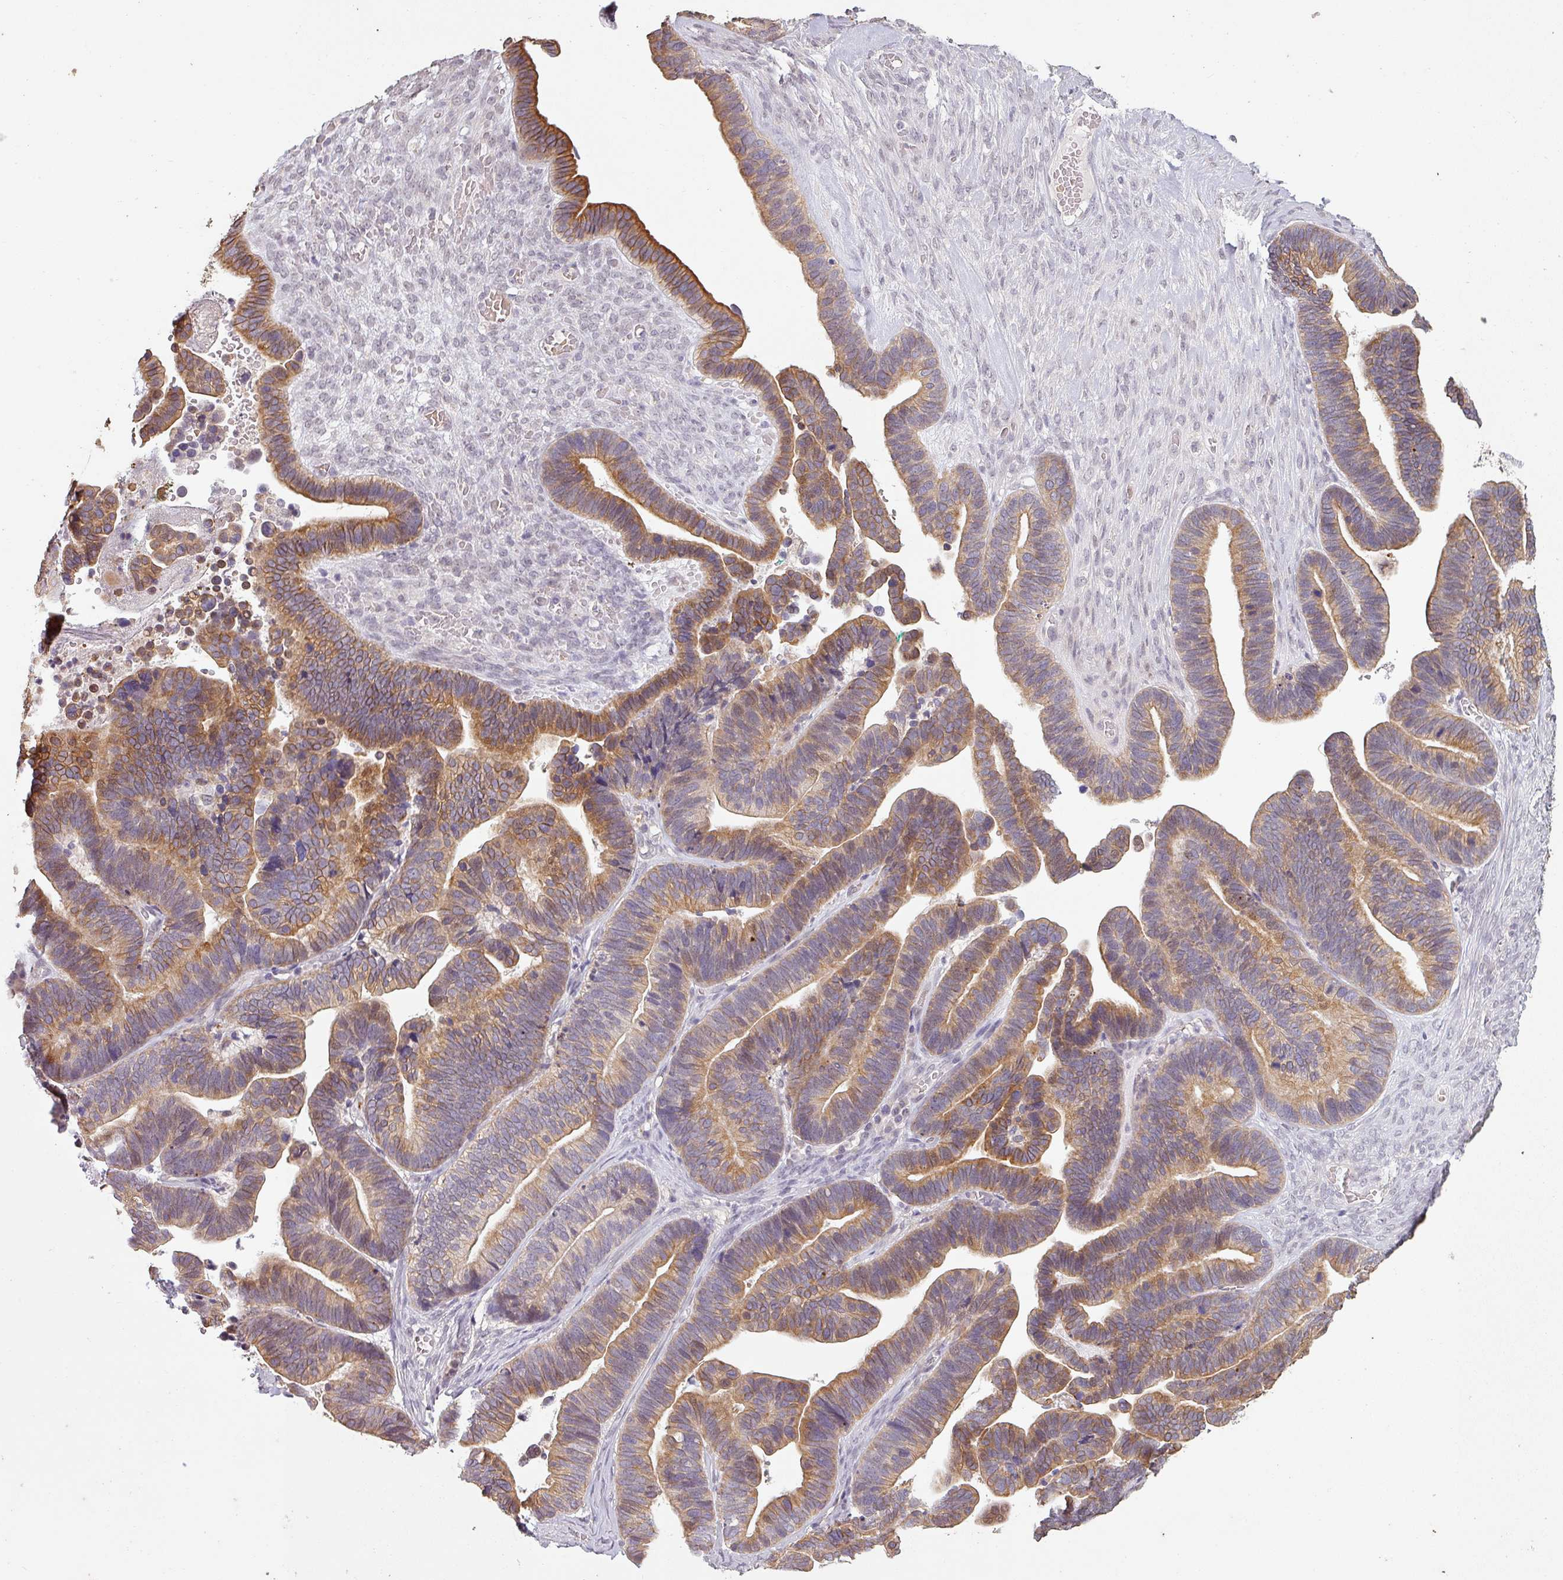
{"staining": {"intensity": "moderate", "quantity": ">75%", "location": "cytoplasmic/membranous"}, "tissue": "ovarian cancer", "cell_type": "Tumor cells", "image_type": "cancer", "snomed": [{"axis": "morphology", "description": "Cystadenocarcinoma, serous, NOS"}, {"axis": "topography", "description": "Ovary"}], "caption": "Serous cystadenocarcinoma (ovarian) tissue exhibits moderate cytoplasmic/membranous expression in approximately >75% of tumor cells", "gene": "LYPLA1", "patient": {"sex": "female", "age": 56}}